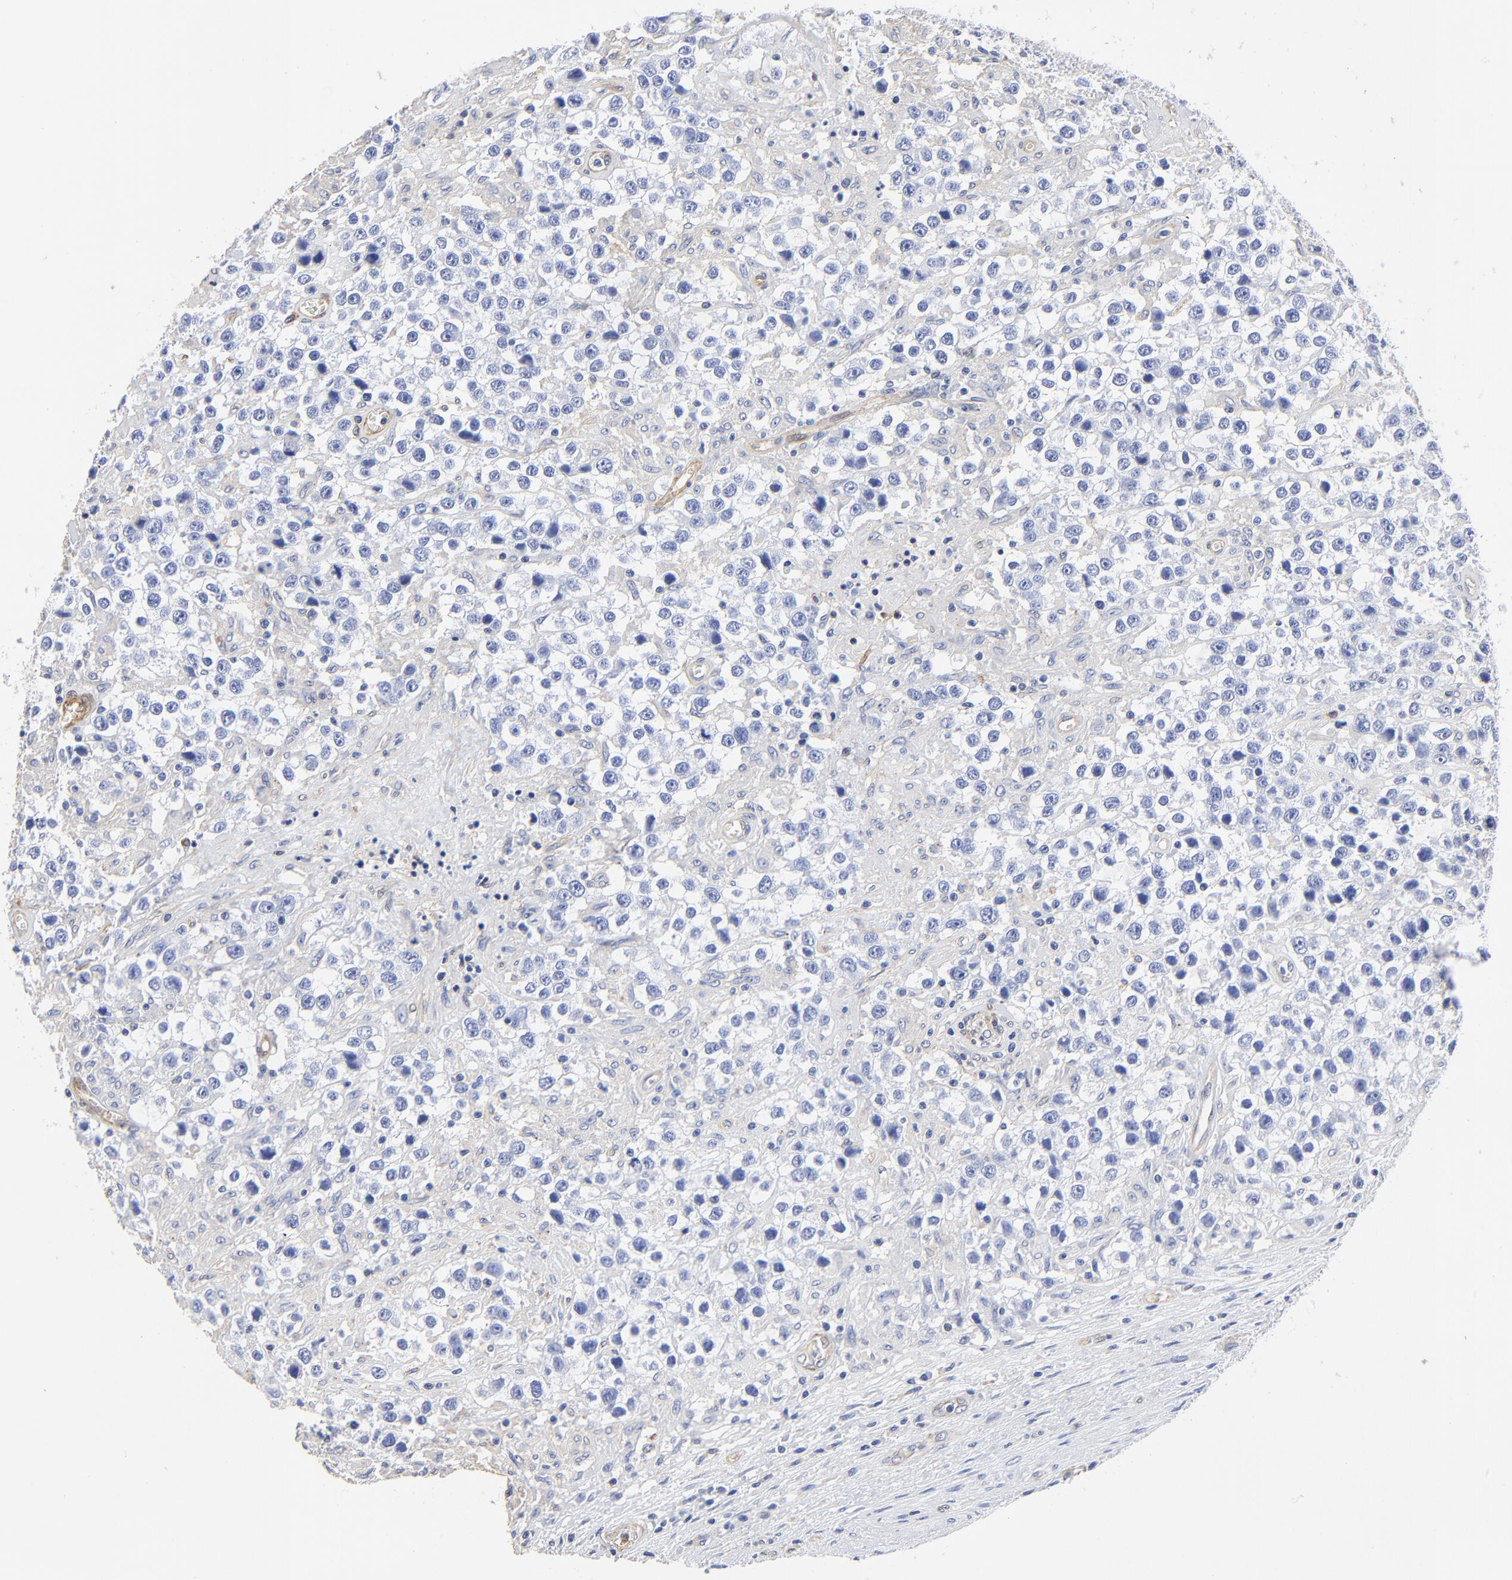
{"staining": {"intensity": "negative", "quantity": "none", "location": "none"}, "tissue": "testis cancer", "cell_type": "Tumor cells", "image_type": "cancer", "snomed": [{"axis": "morphology", "description": "Seminoma, NOS"}, {"axis": "topography", "description": "Testis"}], "caption": "A photomicrograph of human testis cancer (seminoma) is negative for staining in tumor cells.", "gene": "TAGLN2", "patient": {"sex": "male", "age": 43}}